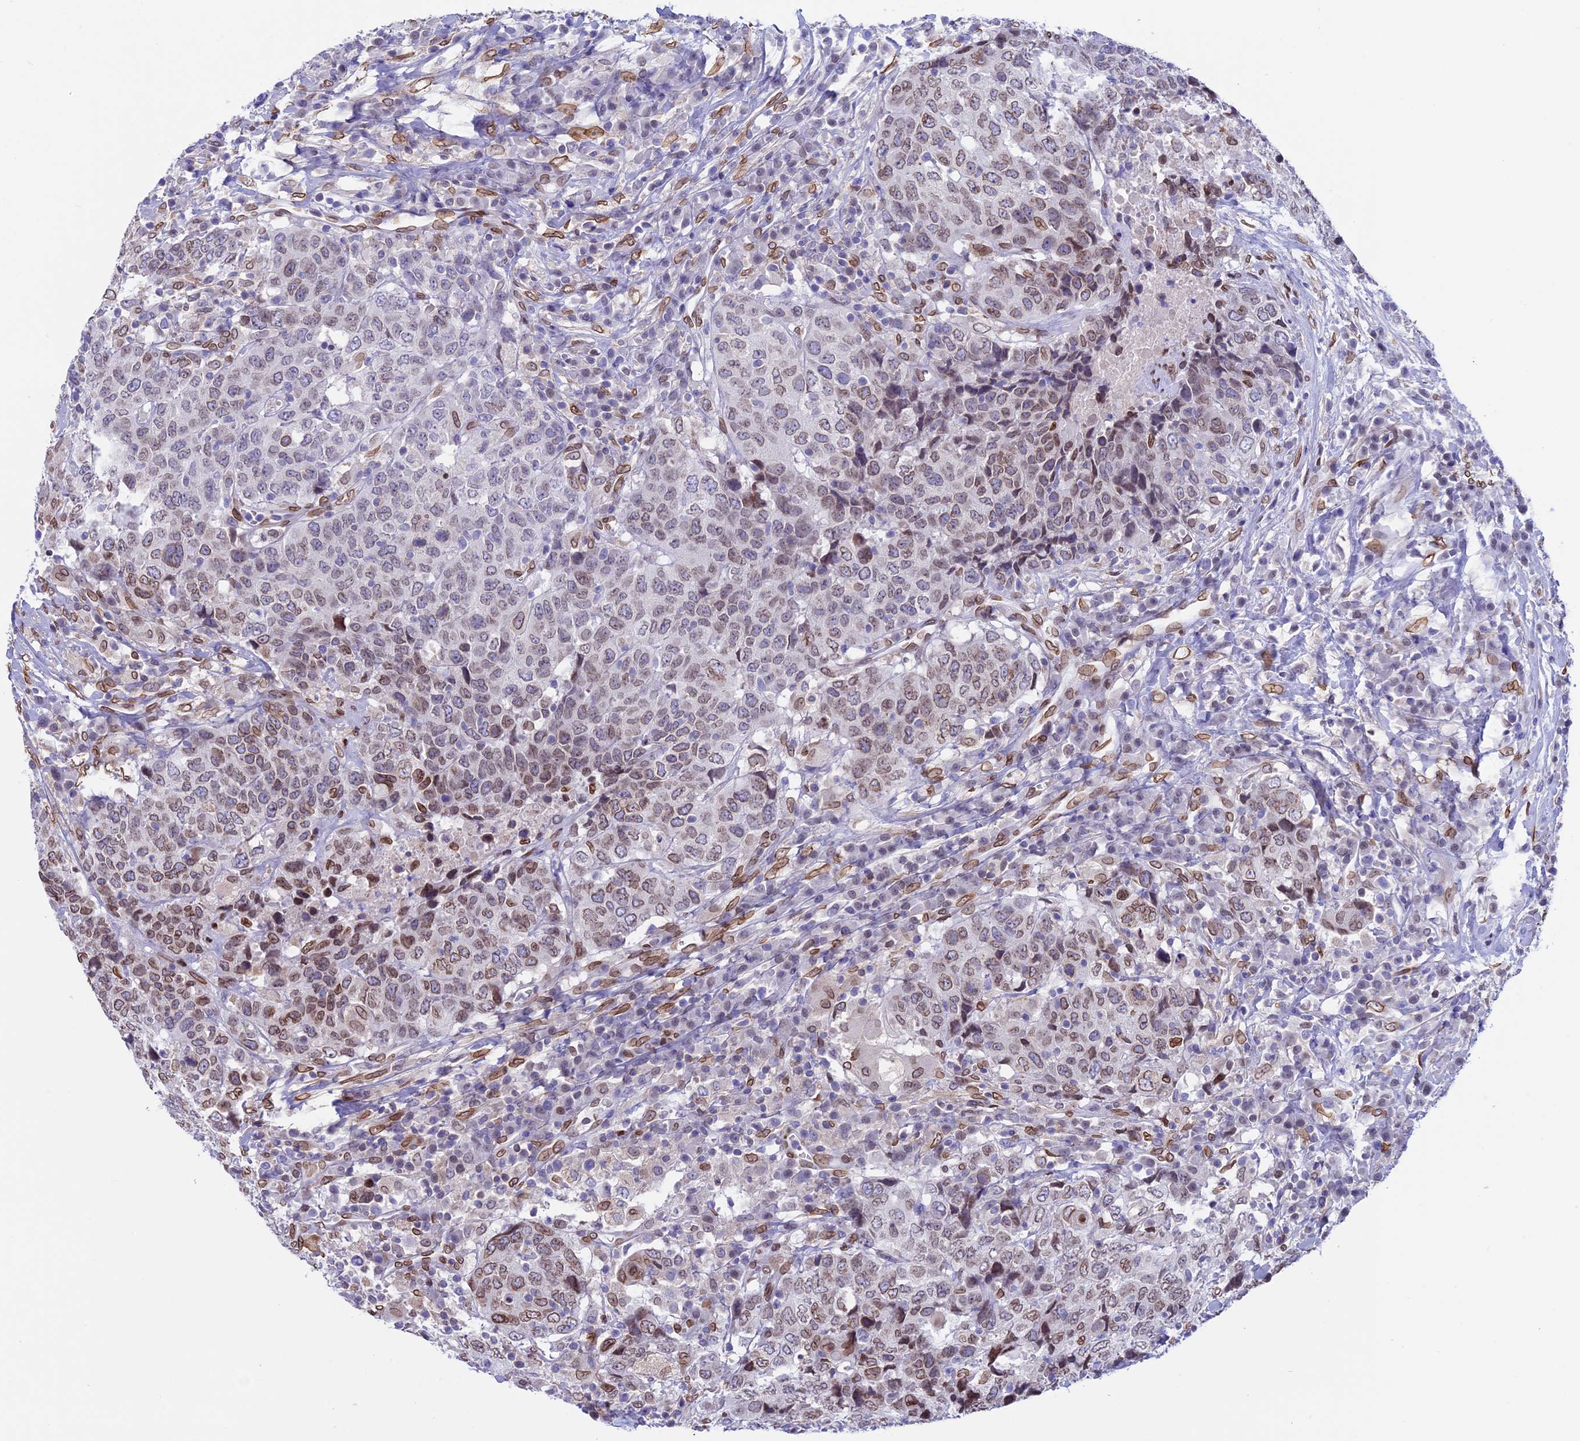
{"staining": {"intensity": "weak", "quantity": "25%-75%", "location": "cytoplasmic/membranous,nuclear"}, "tissue": "head and neck cancer", "cell_type": "Tumor cells", "image_type": "cancer", "snomed": [{"axis": "morphology", "description": "Squamous cell carcinoma, NOS"}, {"axis": "topography", "description": "Head-Neck"}], "caption": "This is an image of immunohistochemistry staining of head and neck cancer (squamous cell carcinoma), which shows weak staining in the cytoplasmic/membranous and nuclear of tumor cells.", "gene": "TMPRSS7", "patient": {"sex": "male", "age": 66}}